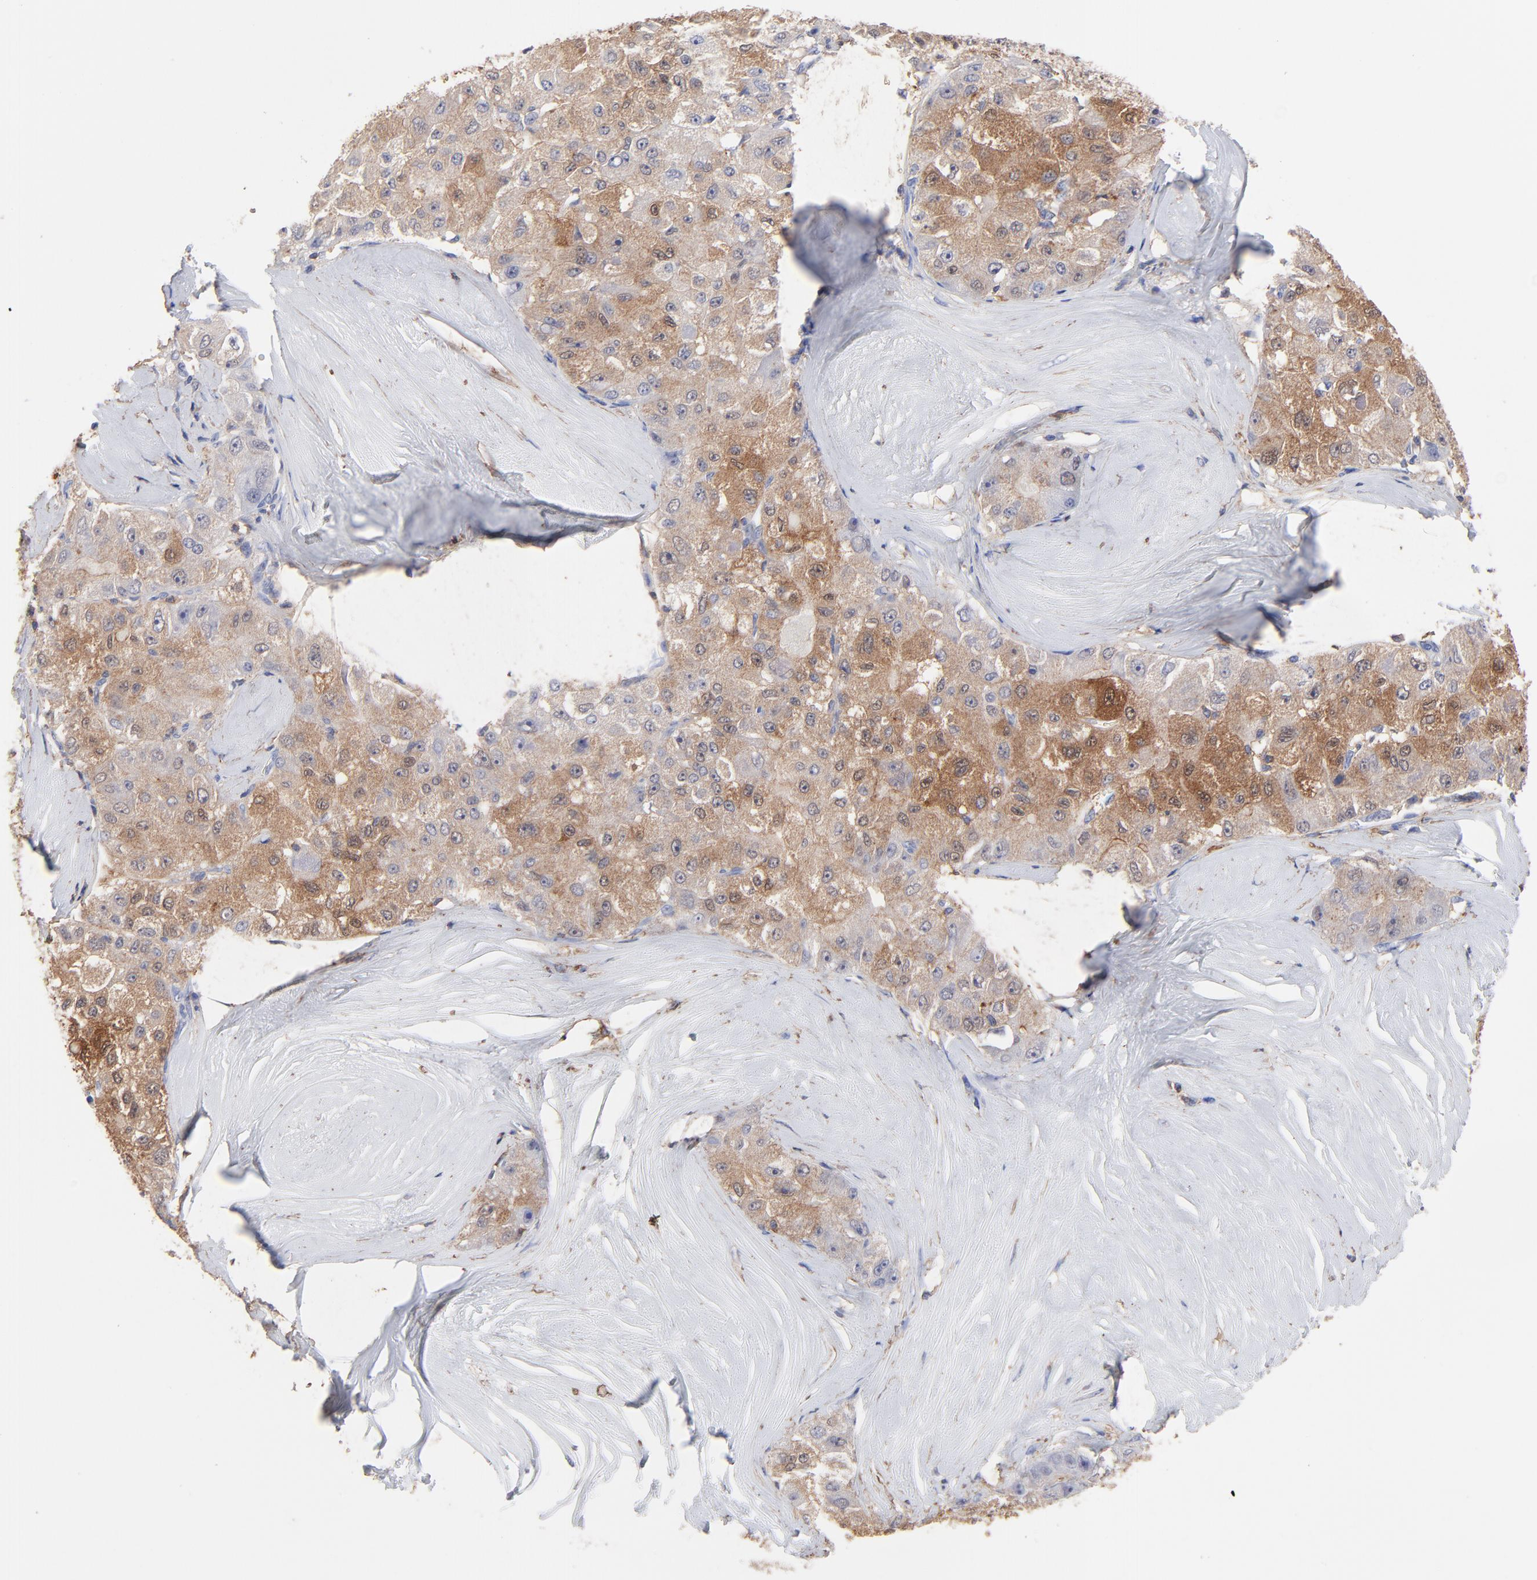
{"staining": {"intensity": "moderate", "quantity": ">75%", "location": "cytoplasmic/membranous"}, "tissue": "liver cancer", "cell_type": "Tumor cells", "image_type": "cancer", "snomed": [{"axis": "morphology", "description": "Carcinoma, Hepatocellular, NOS"}, {"axis": "topography", "description": "Liver"}], "caption": "Immunohistochemical staining of human liver hepatocellular carcinoma exhibits medium levels of moderate cytoplasmic/membranous protein positivity in about >75% of tumor cells.", "gene": "ASL", "patient": {"sex": "male", "age": 80}}